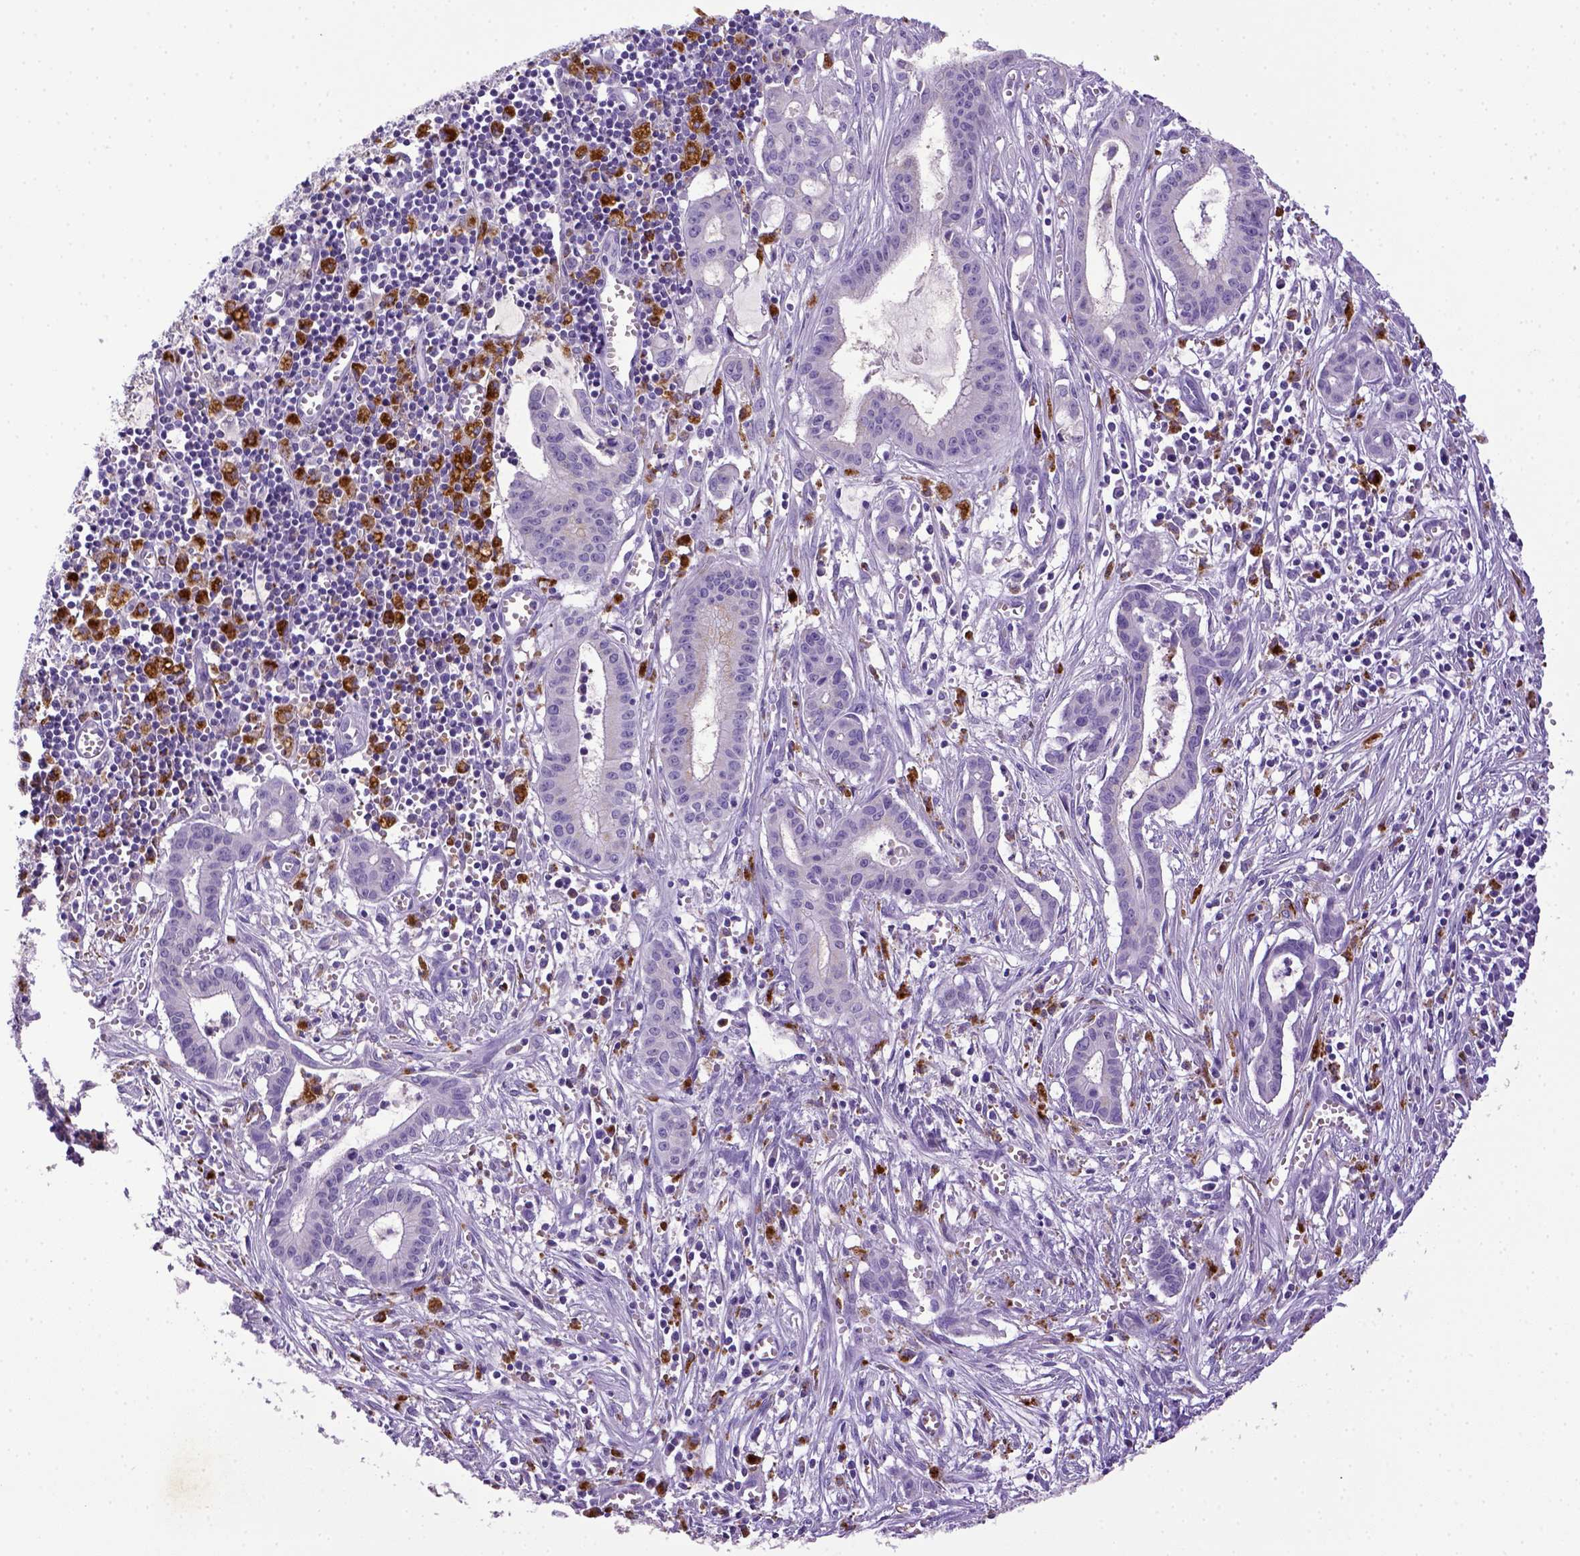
{"staining": {"intensity": "negative", "quantity": "none", "location": "none"}, "tissue": "pancreatic cancer", "cell_type": "Tumor cells", "image_type": "cancer", "snomed": [{"axis": "morphology", "description": "Adenocarcinoma, NOS"}, {"axis": "topography", "description": "Pancreas"}], "caption": "Immunohistochemistry (IHC) of human adenocarcinoma (pancreatic) demonstrates no positivity in tumor cells. Nuclei are stained in blue.", "gene": "CD68", "patient": {"sex": "male", "age": 48}}